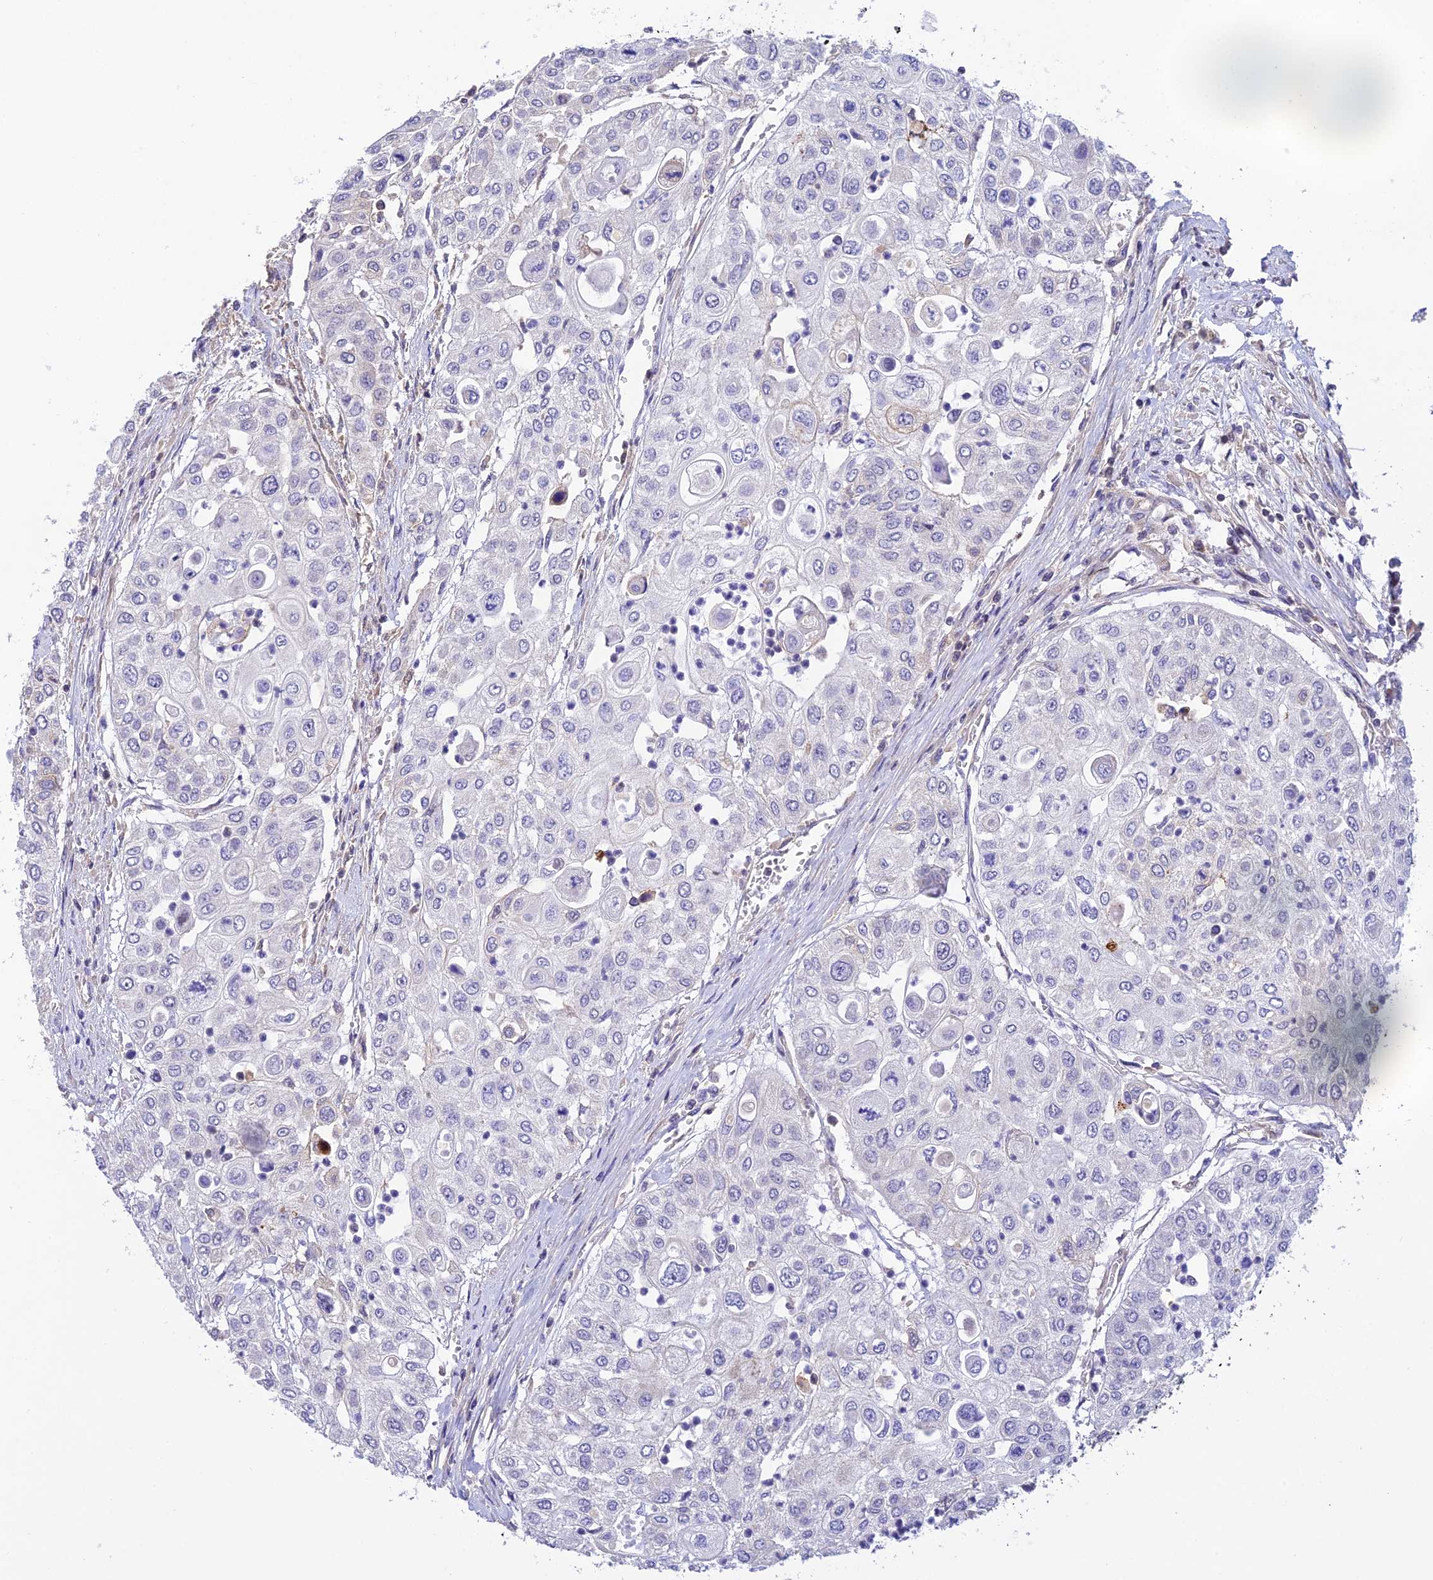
{"staining": {"intensity": "negative", "quantity": "none", "location": "none"}, "tissue": "urothelial cancer", "cell_type": "Tumor cells", "image_type": "cancer", "snomed": [{"axis": "morphology", "description": "Urothelial carcinoma, High grade"}, {"axis": "topography", "description": "Urinary bladder"}], "caption": "The photomicrograph reveals no staining of tumor cells in urothelial carcinoma (high-grade).", "gene": "THAP11", "patient": {"sex": "female", "age": 79}}